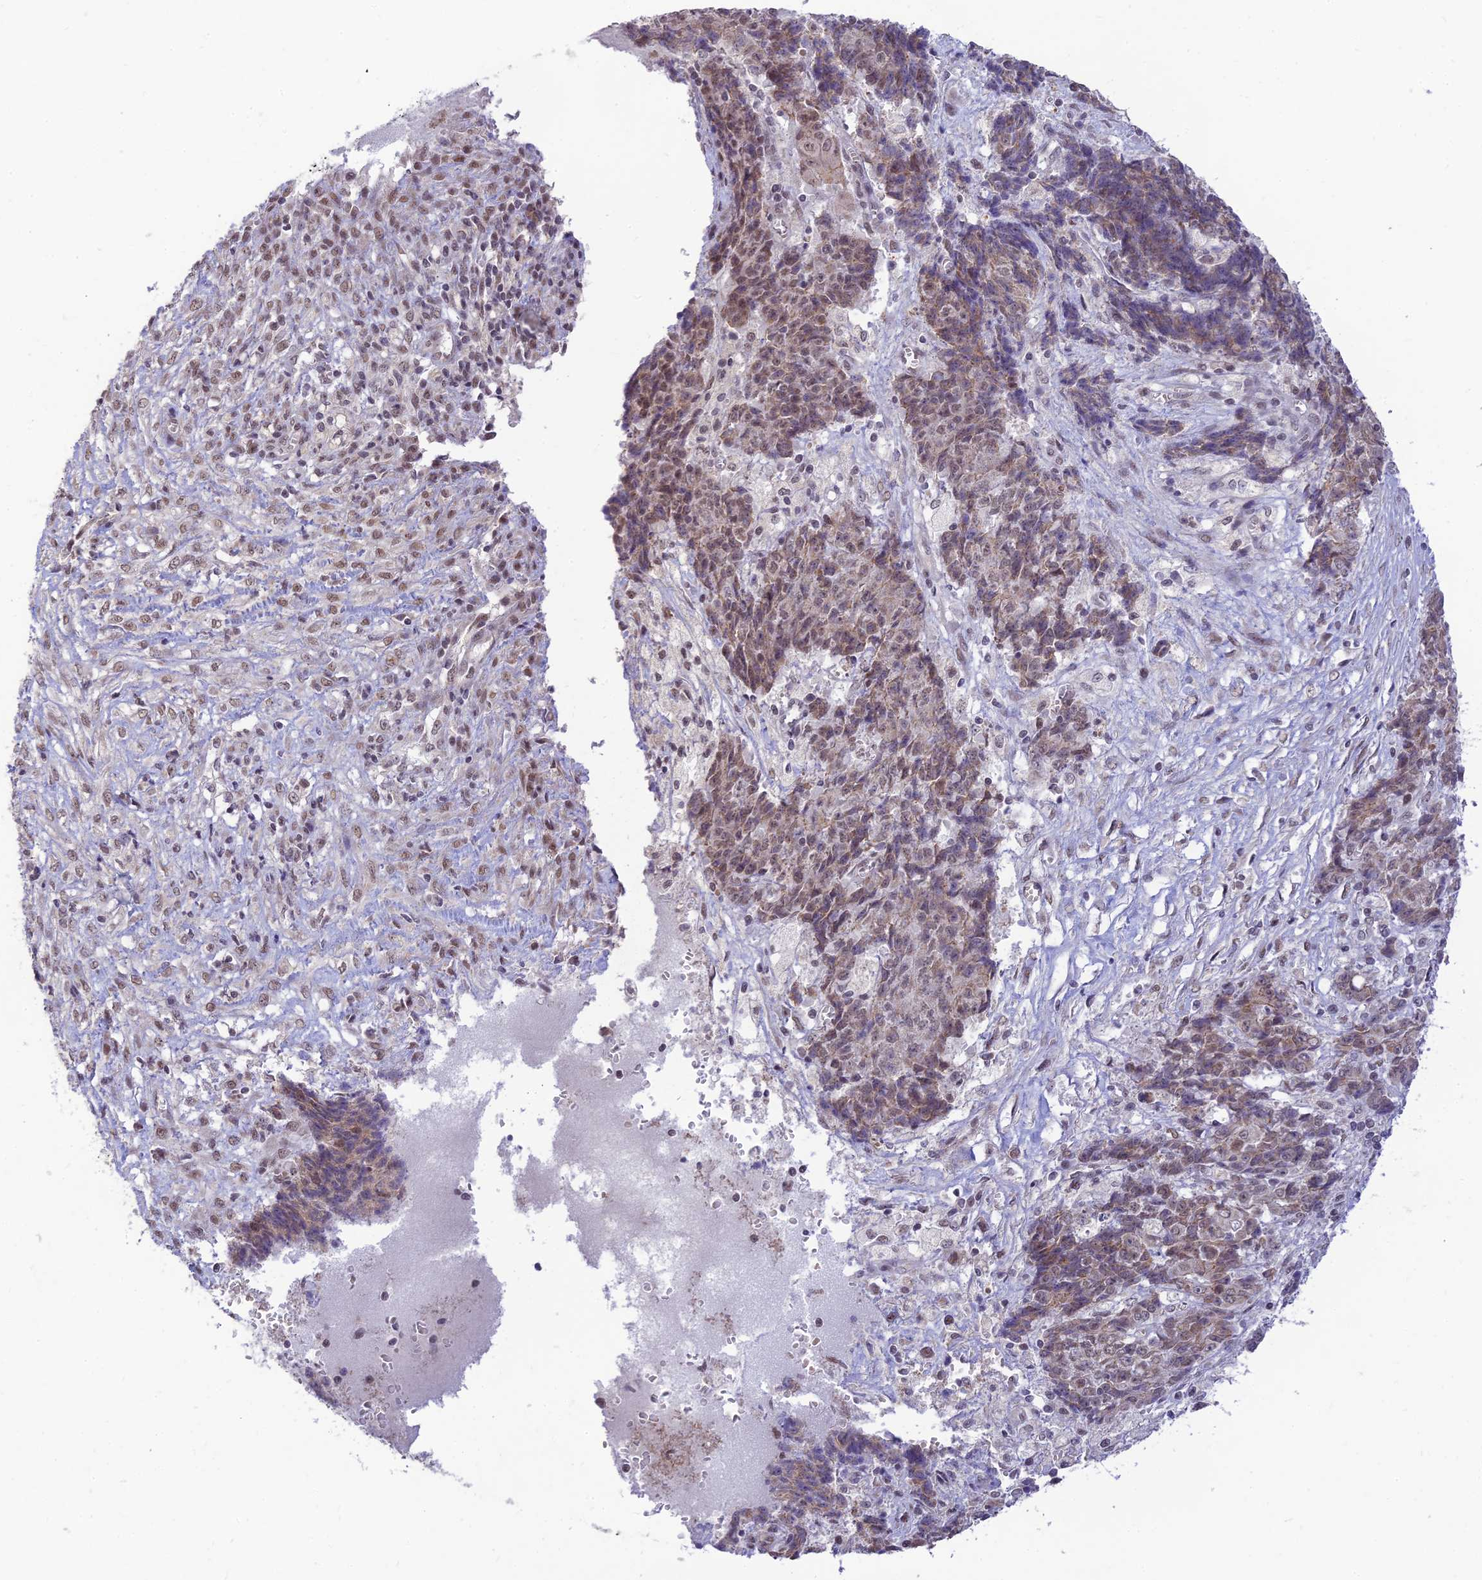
{"staining": {"intensity": "moderate", "quantity": "25%-75%", "location": "cytoplasmic/membranous,nuclear"}, "tissue": "ovarian cancer", "cell_type": "Tumor cells", "image_type": "cancer", "snomed": [{"axis": "morphology", "description": "Carcinoma, endometroid"}, {"axis": "topography", "description": "Ovary"}], "caption": "A high-resolution micrograph shows IHC staining of endometroid carcinoma (ovarian), which reveals moderate cytoplasmic/membranous and nuclear positivity in about 25%-75% of tumor cells.", "gene": "MICOS13", "patient": {"sex": "female", "age": 42}}